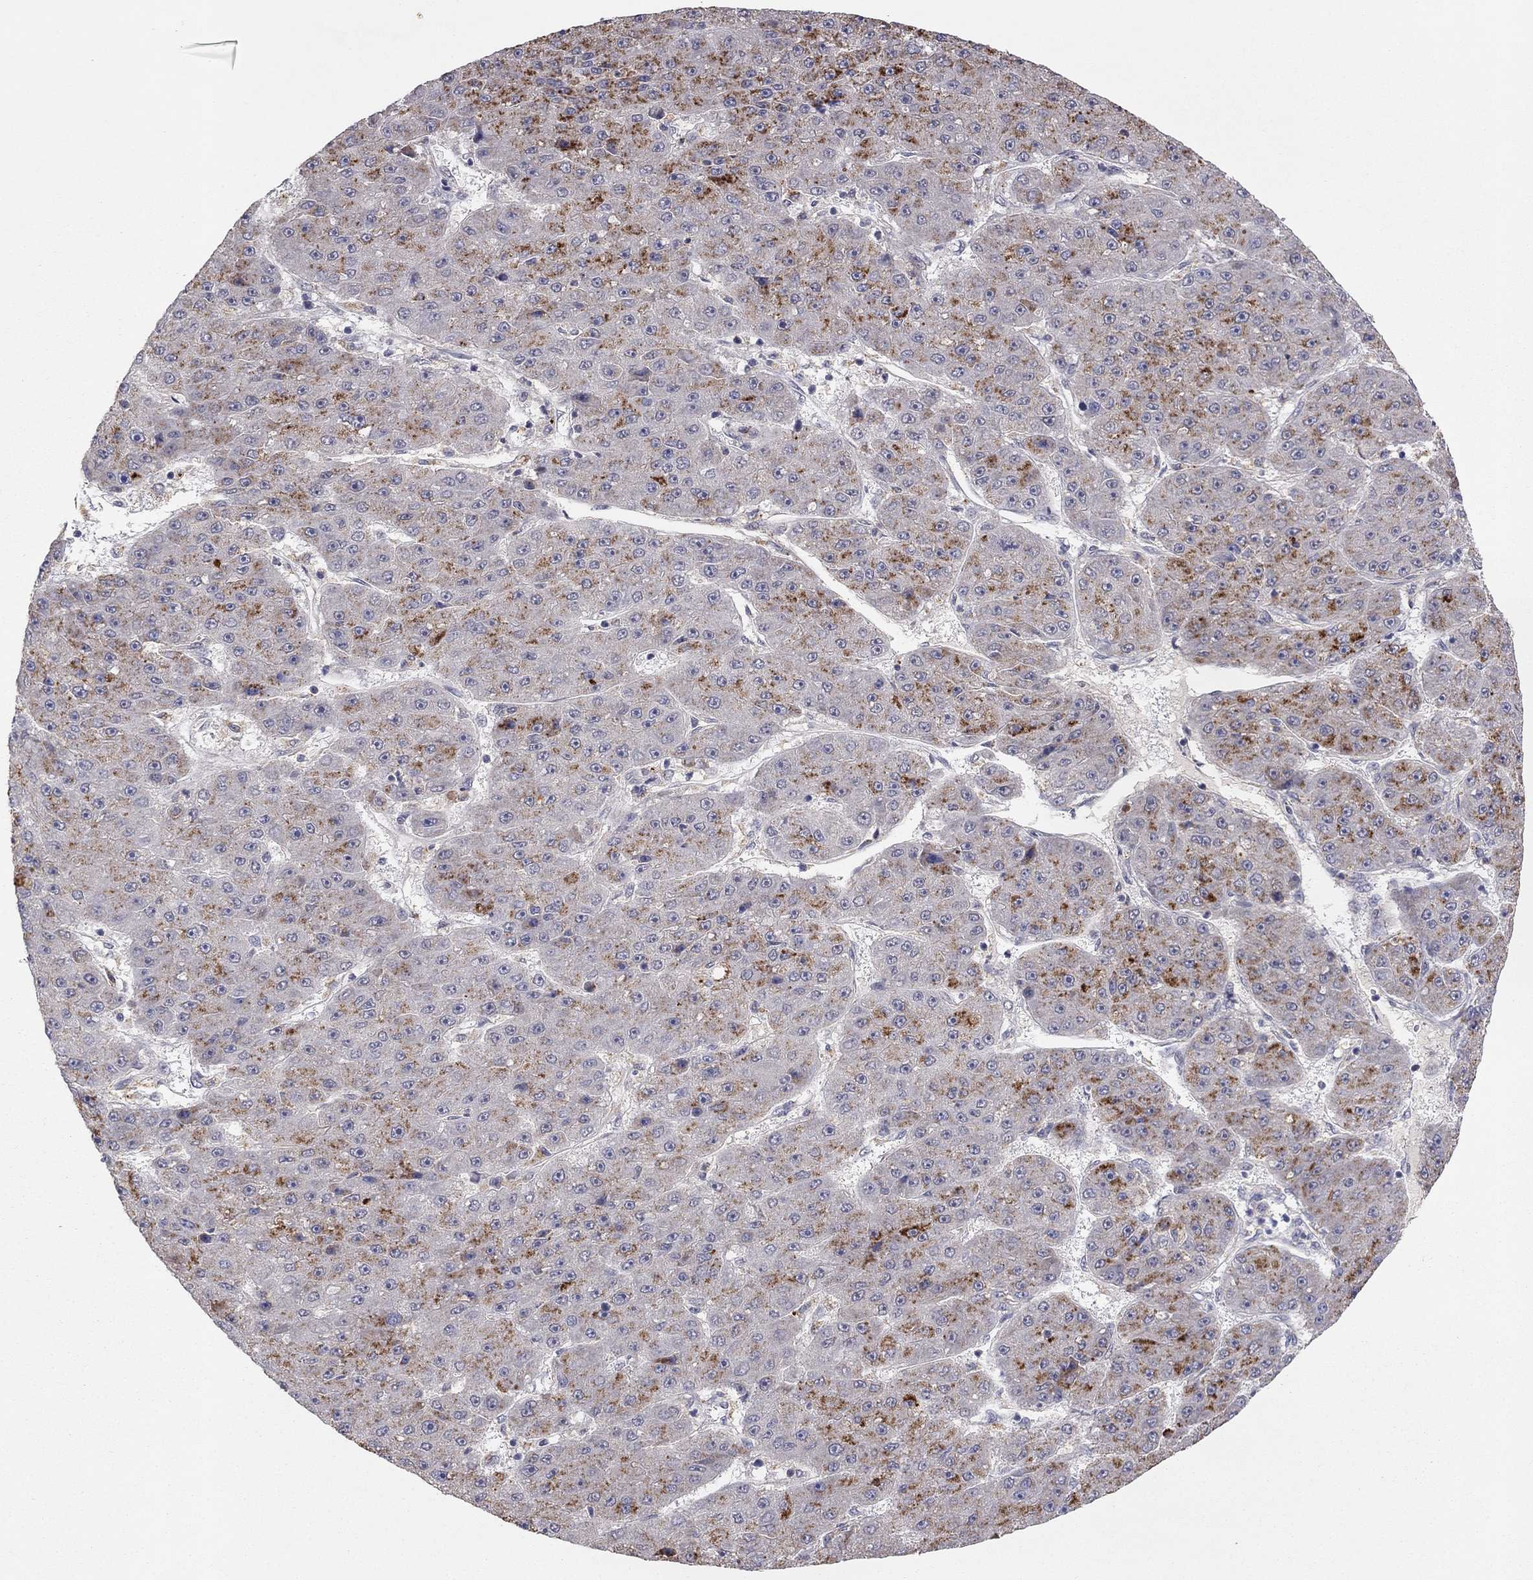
{"staining": {"intensity": "strong", "quantity": "25%-75%", "location": "cytoplasmic/membranous"}, "tissue": "liver cancer", "cell_type": "Tumor cells", "image_type": "cancer", "snomed": [{"axis": "morphology", "description": "Carcinoma, Hepatocellular, NOS"}, {"axis": "topography", "description": "Liver"}], "caption": "Tumor cells display strong cytoplasmic/membranous expression in approximately 25%-75% of cells in liver cancer.", "gene": "CRACDL", "patient": {"sex": "male", "age": 67}}